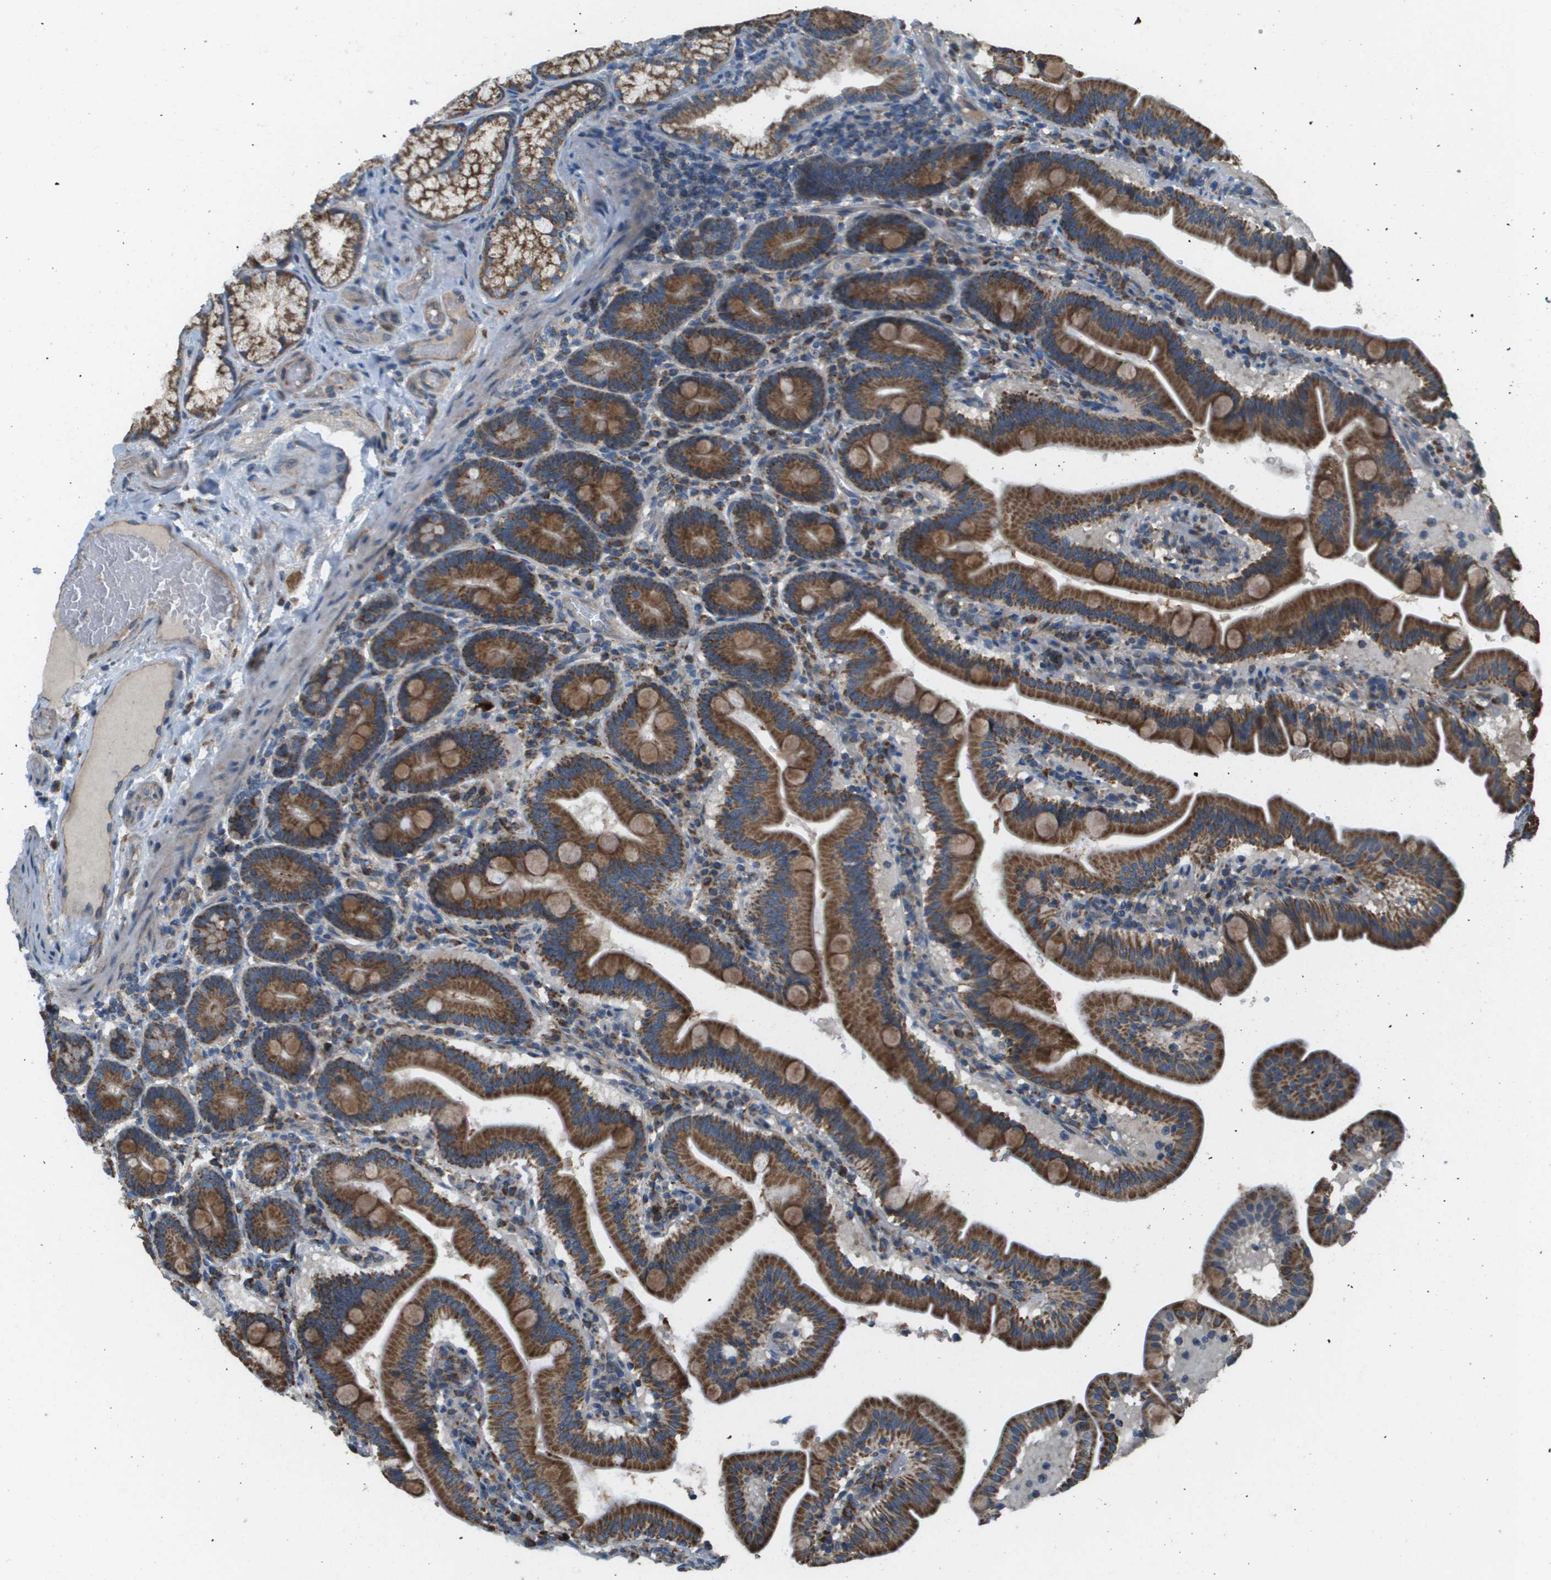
{"staining": {"intensity": "strong", "quantity": ">75%", "location": "cytoplasmic/membranous"}, "tissue": "duodenum", "cell_type": "Glandular cells", "image_type": "normal", "snomed": [{"axis": "morphology", "description": "Normal tissue, NOS"}, {"axis": "topography", "description": "Duodenum"}], "caption": "Glandular cells show high levels of strong cytoplasmic/membranous positivity in about >75% of cells in unremarkable duodenum. The staining is performed using DAB brown chromogen to label protein expression. The nuclei are counter-stained blue using hematoxylin.", "gene": "NRK", "patient": {"sex": "male", "age": 54}}